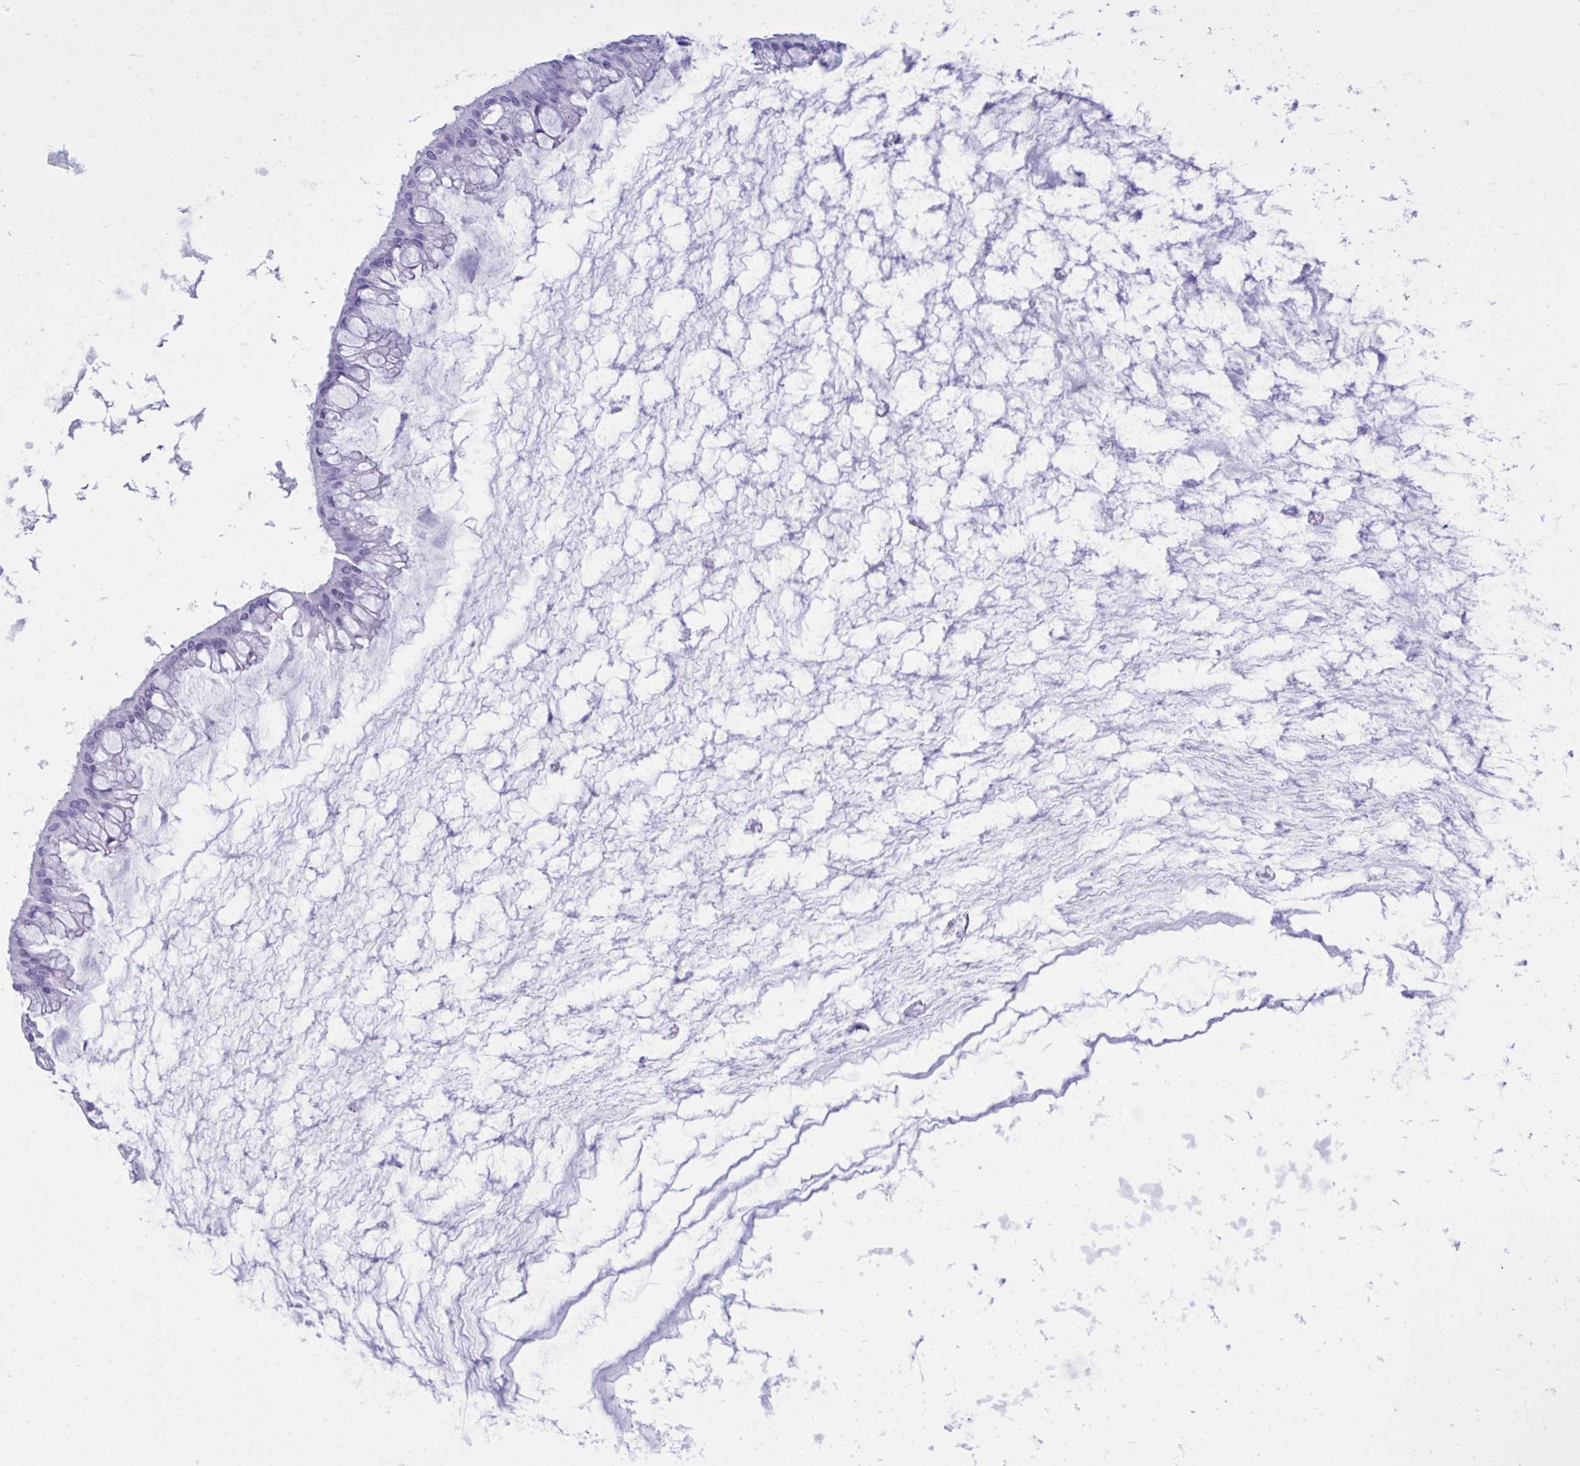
{"staining": {"intensity": "negative", "quantity": "none", "location": "none"}, "tissue": "ovarian cancer", "cell_type": "Tumor cells", "image_type": "cancer", "snomed": [{"axis": "morphology", "description": "Cystadenocarcinoma, mucinous, NOS"}, {"axis": "topography", "description": "Ovary"}], "caption": "Histopathology image shows no significant protein expression in tumor cells of ovarian mucinous cystadenocarcinoma.", "gene": "LIMS2", "patient": {"sex": "female", "age": 73}}